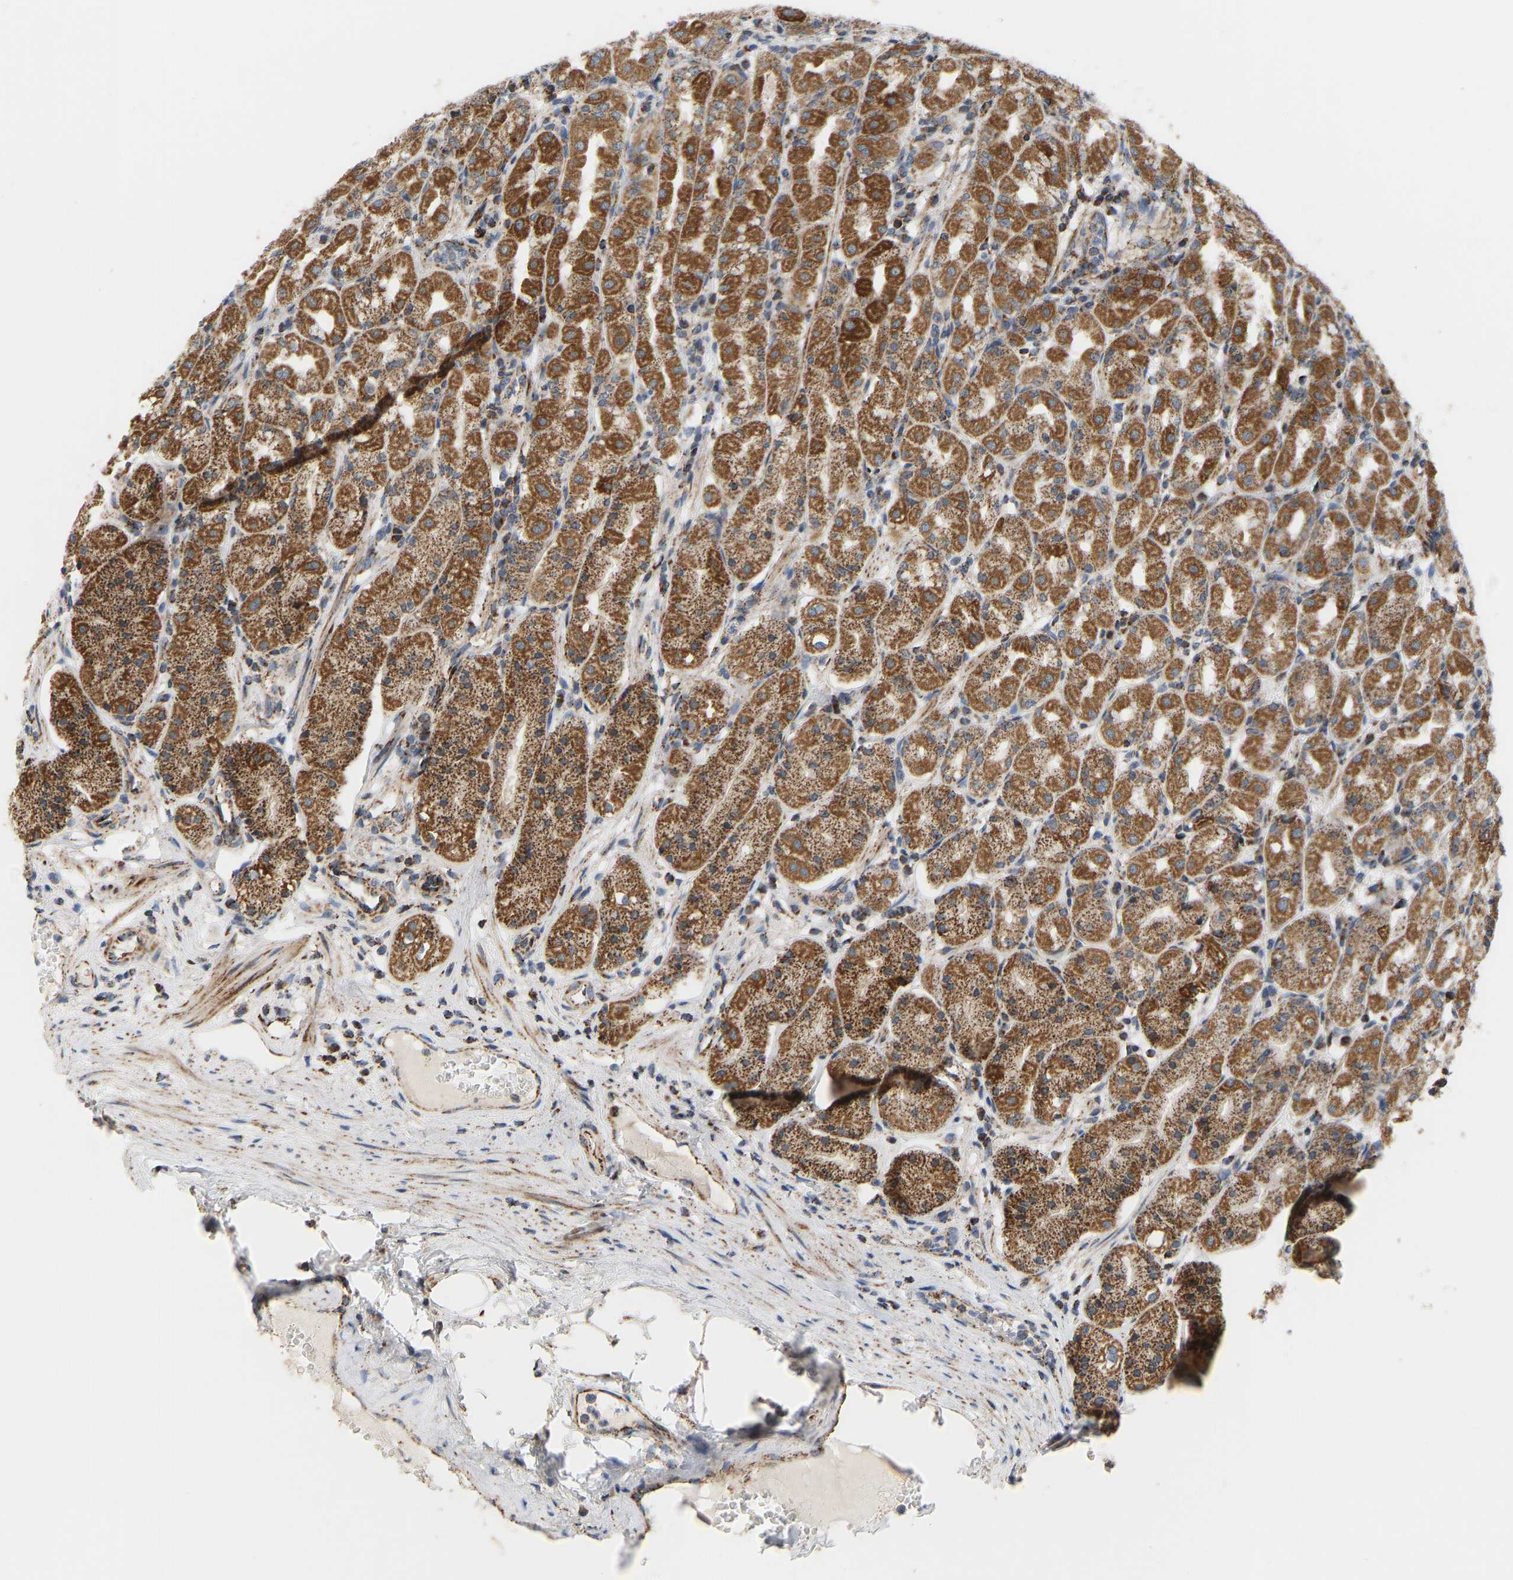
{"staining": {"intensity": "moderate", "quantity": ">75%", "location": "cytoplasmic/membranous"}, "tissue": "stomach", "cell_type": "Glandular cells", "image_type": "normal", "snomed": [{"axis": "morphology", "description": "Normal tissue, NOS"}, {"axis": "topography", "description": "Stomach"}, {"axis": "topography", "description": "Stomach, lower"}], "caption": "IHC staining of unremarkable stomach, which reveals medium levels of moderate cytoplasmic/membranous positivity in about >75% of glandular cells indicating moderate cytoplasmic/membranous protein staining. The staining was performed using DAB (brown) for protein detection and nuclei were counterstained in hematoxylin (blue).", "gene": "GPSM2", "patient": {"sex": "female", "age": 56}}